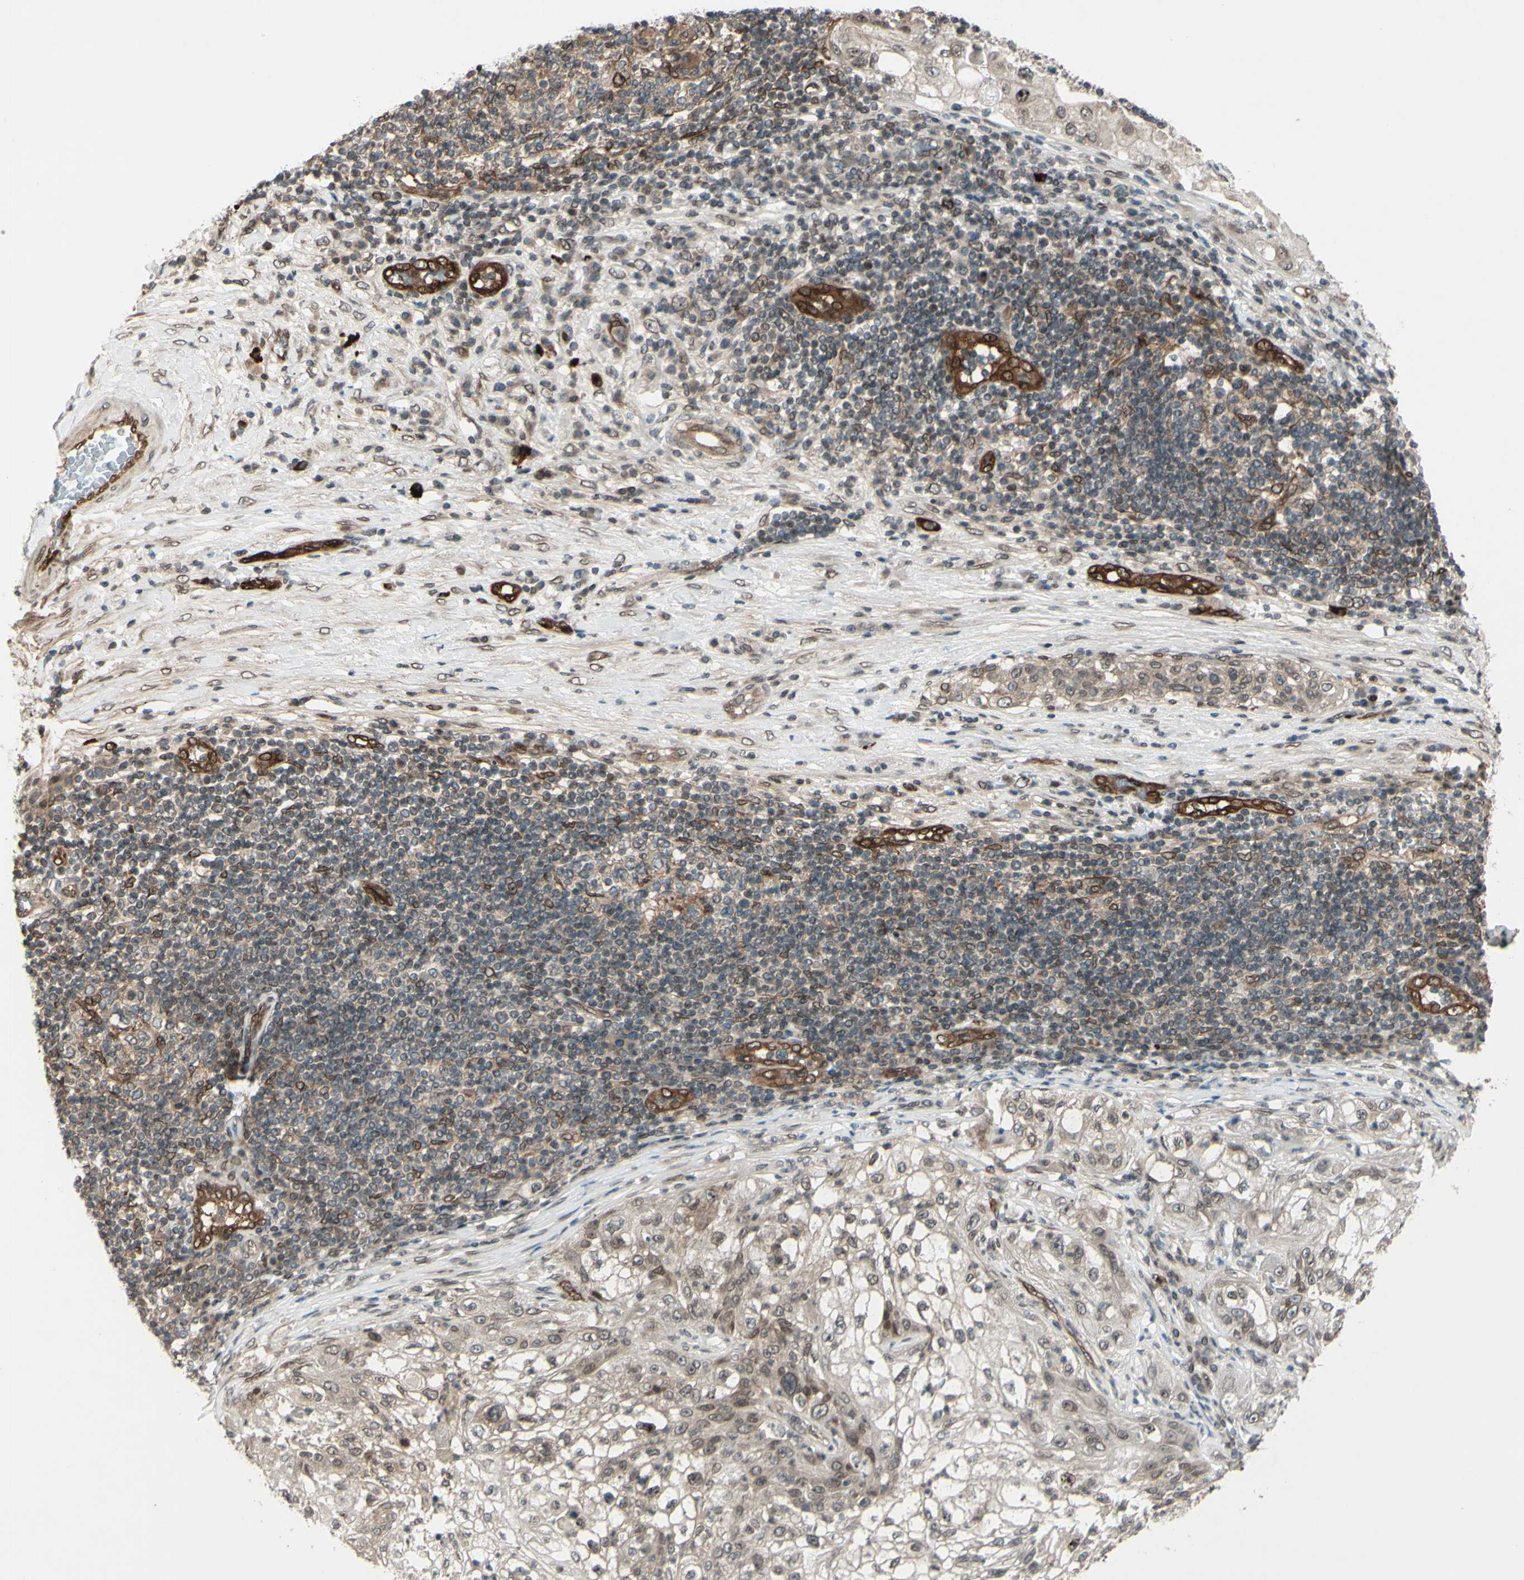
{"staining": {"intensity": "weak", "quantity": ">75%", "location": "cytoplasmic/membranous,nuclear"}, "tissue": "lung cancer", "cell_type": "Tumor cells", "image_type": "cancer", "snomed": [{"axis": "morphology", "description": "Inflammation, NOS"}, {"axis": "morphology", "description": "Squamous cell carcinoma, NOS"}, {"axis": "topography", "description": "Lymph node"}, {"axis": "topography", "description": "Soft tissue"}, {"axis": "topography", "description": "Lung"}], "caption": "Weak cytoplasmic/membranous and nuclear positivity is appreciated in approximately >75% of tumor cells in lung cancer.", "gene": "MLF2", "patient": {"sex": "male", "age": 66}}